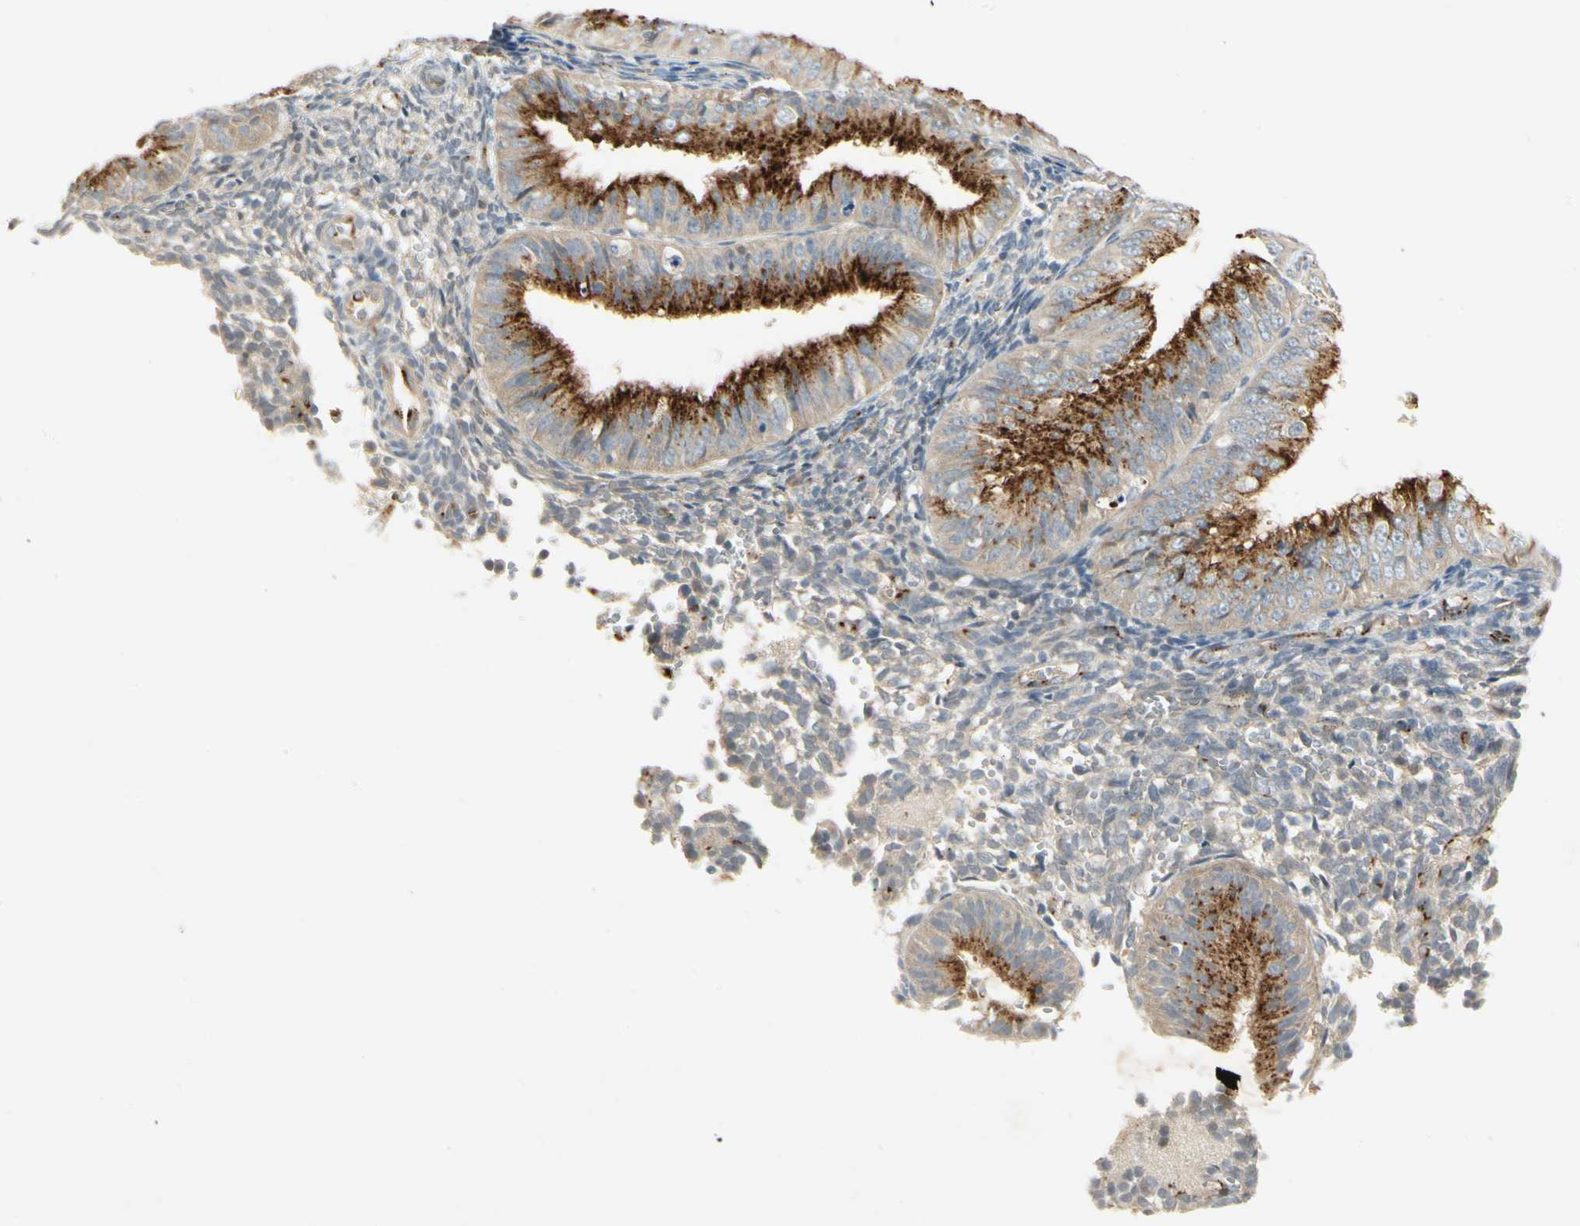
{"staining": {"intensity": "strong", "quantity": ">75%", "location": "cytoplasmic/membranous"}, "tissue": "endometrial cancer", "cell_type": "Tumor cells", "image_type": "cancer", "snomed": [{"axis": "morphology", "description": "Normal tissue, NOS"}, {"axis": "morphology", "description": "Adenocarcinoma, NOS"}, {"axis": "topography", "description": "Endometrium"}], "caption": "A high-resolution image shows immunohistochemistry (IHC) staining of endometrial cancer, which shows strong cytoplasmic/membranous expression in about >75% of tumor cells.", "gene": "MANSC1", "patient": {"sex": "female", "age": 53}}